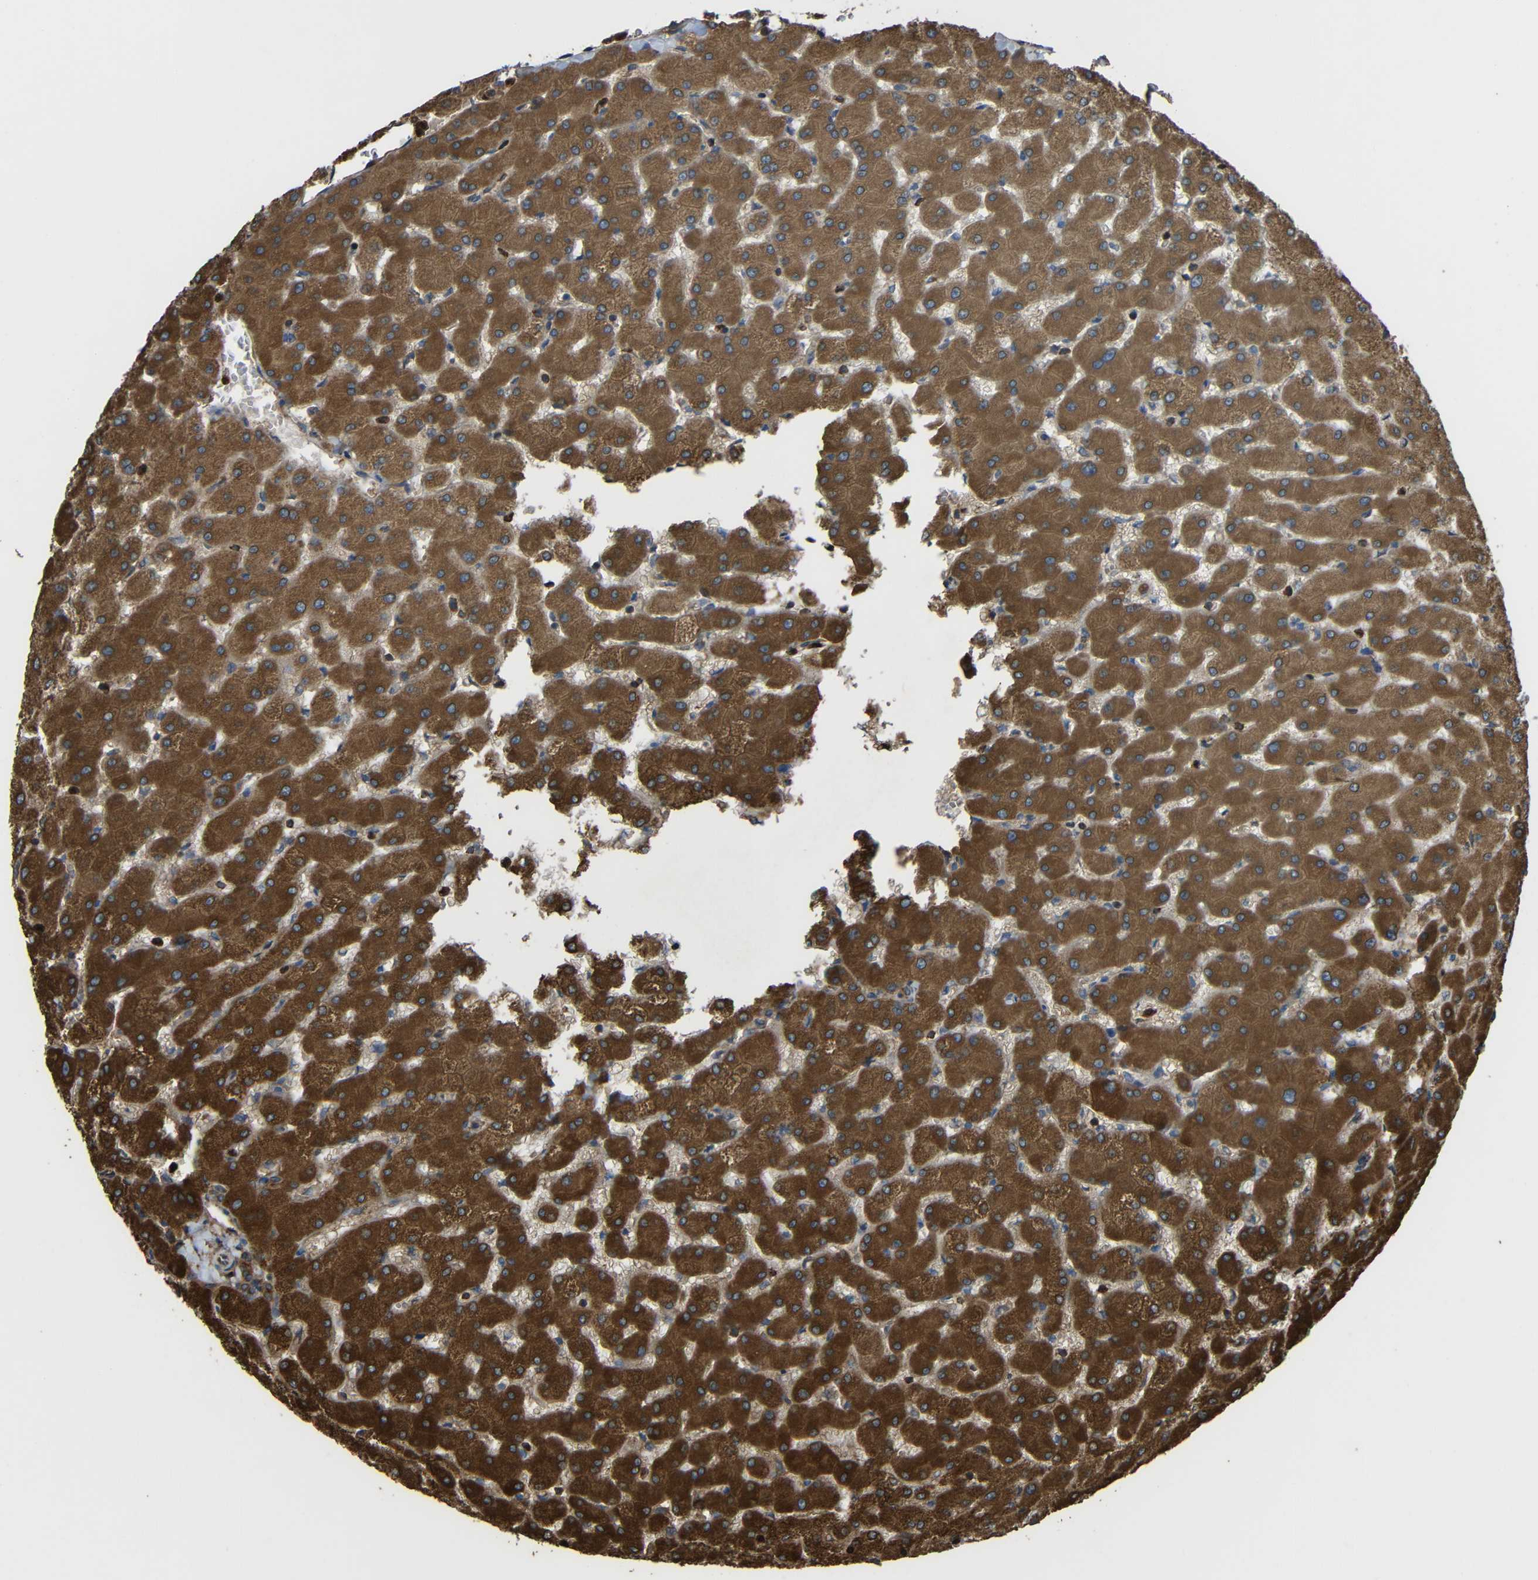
{"staining": {"intensity": "moderate", "quantity": ">75%", "location": "cytoplasmic/membranous"}, "tissue": "liver", "cell_type": "Cholangiocytes", "image_type": "normal", "snomed": [{"axis": "morphology", "description": "Normal tissue, NOS"}, {"axis": "topography", "description": "Liver"}], "caption": "This histopathology image shows unremarkable liver stained with immunohistochemistry to label a protein in brown. The cytoplasmic/membranous of cholangiocytes show moderate positivity for the protein. Nuclei are counter-stained blue.", "gene": "TREM2", "patient": {"sex": "female", "age": 63}}